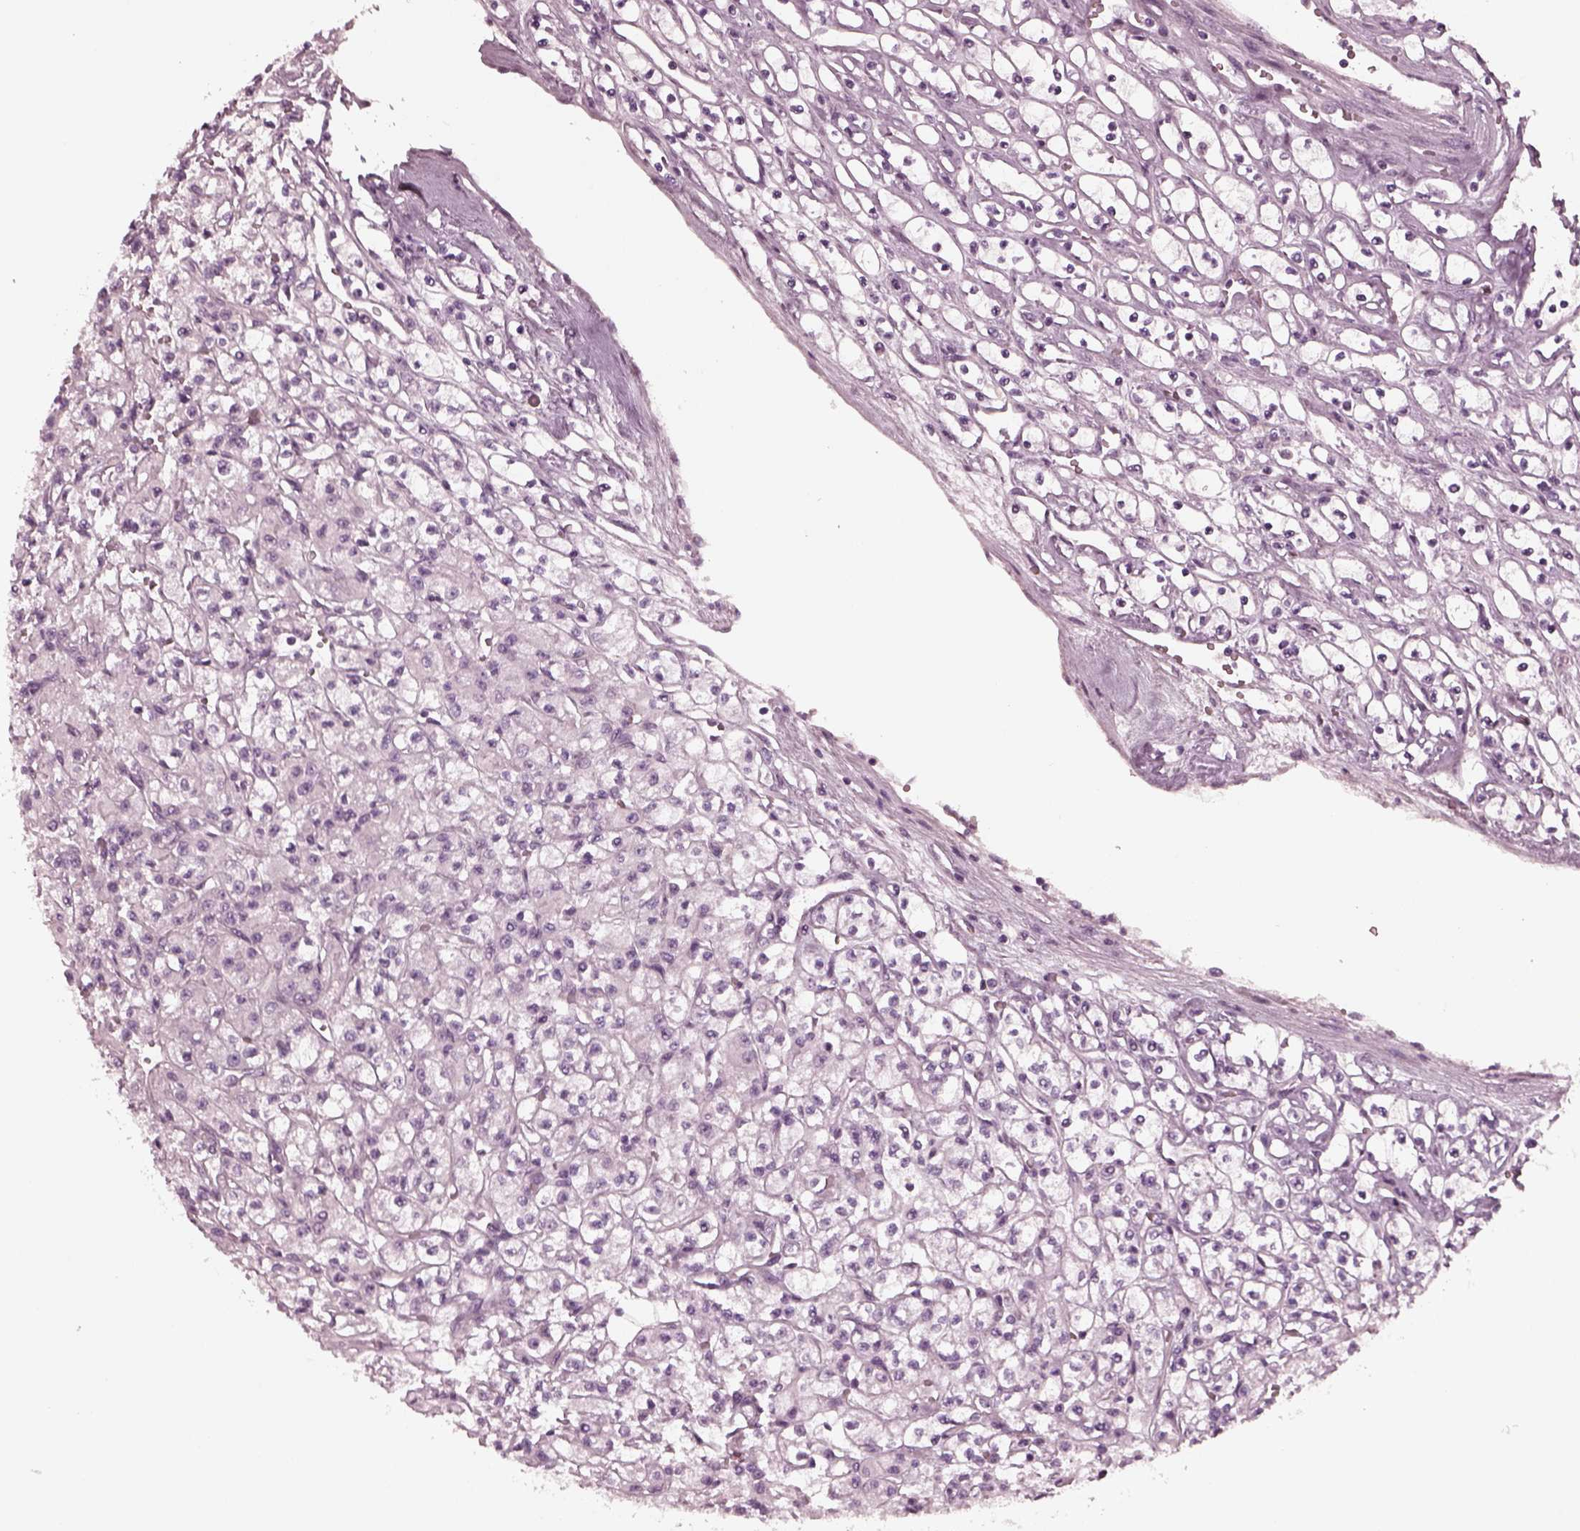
{"staining": {"intensity": "negative", "quantity": "none", "location": "none"}, "tissue": "renal cancer", "cell_type": "Tumor cells", "image_type": "cancer", "snomed": [{"axis": "morphology", "description": "Adenocarcinoma, NOS"}, {"axis": "topography", "description": "Kidney"}], "caption": "Adenocarcinoma (renal) was stained to show a protein in brown. There is no significant staining in tumor cells.", "gene": "KIF6", "patient": {"sex": "female", "age": 70}}